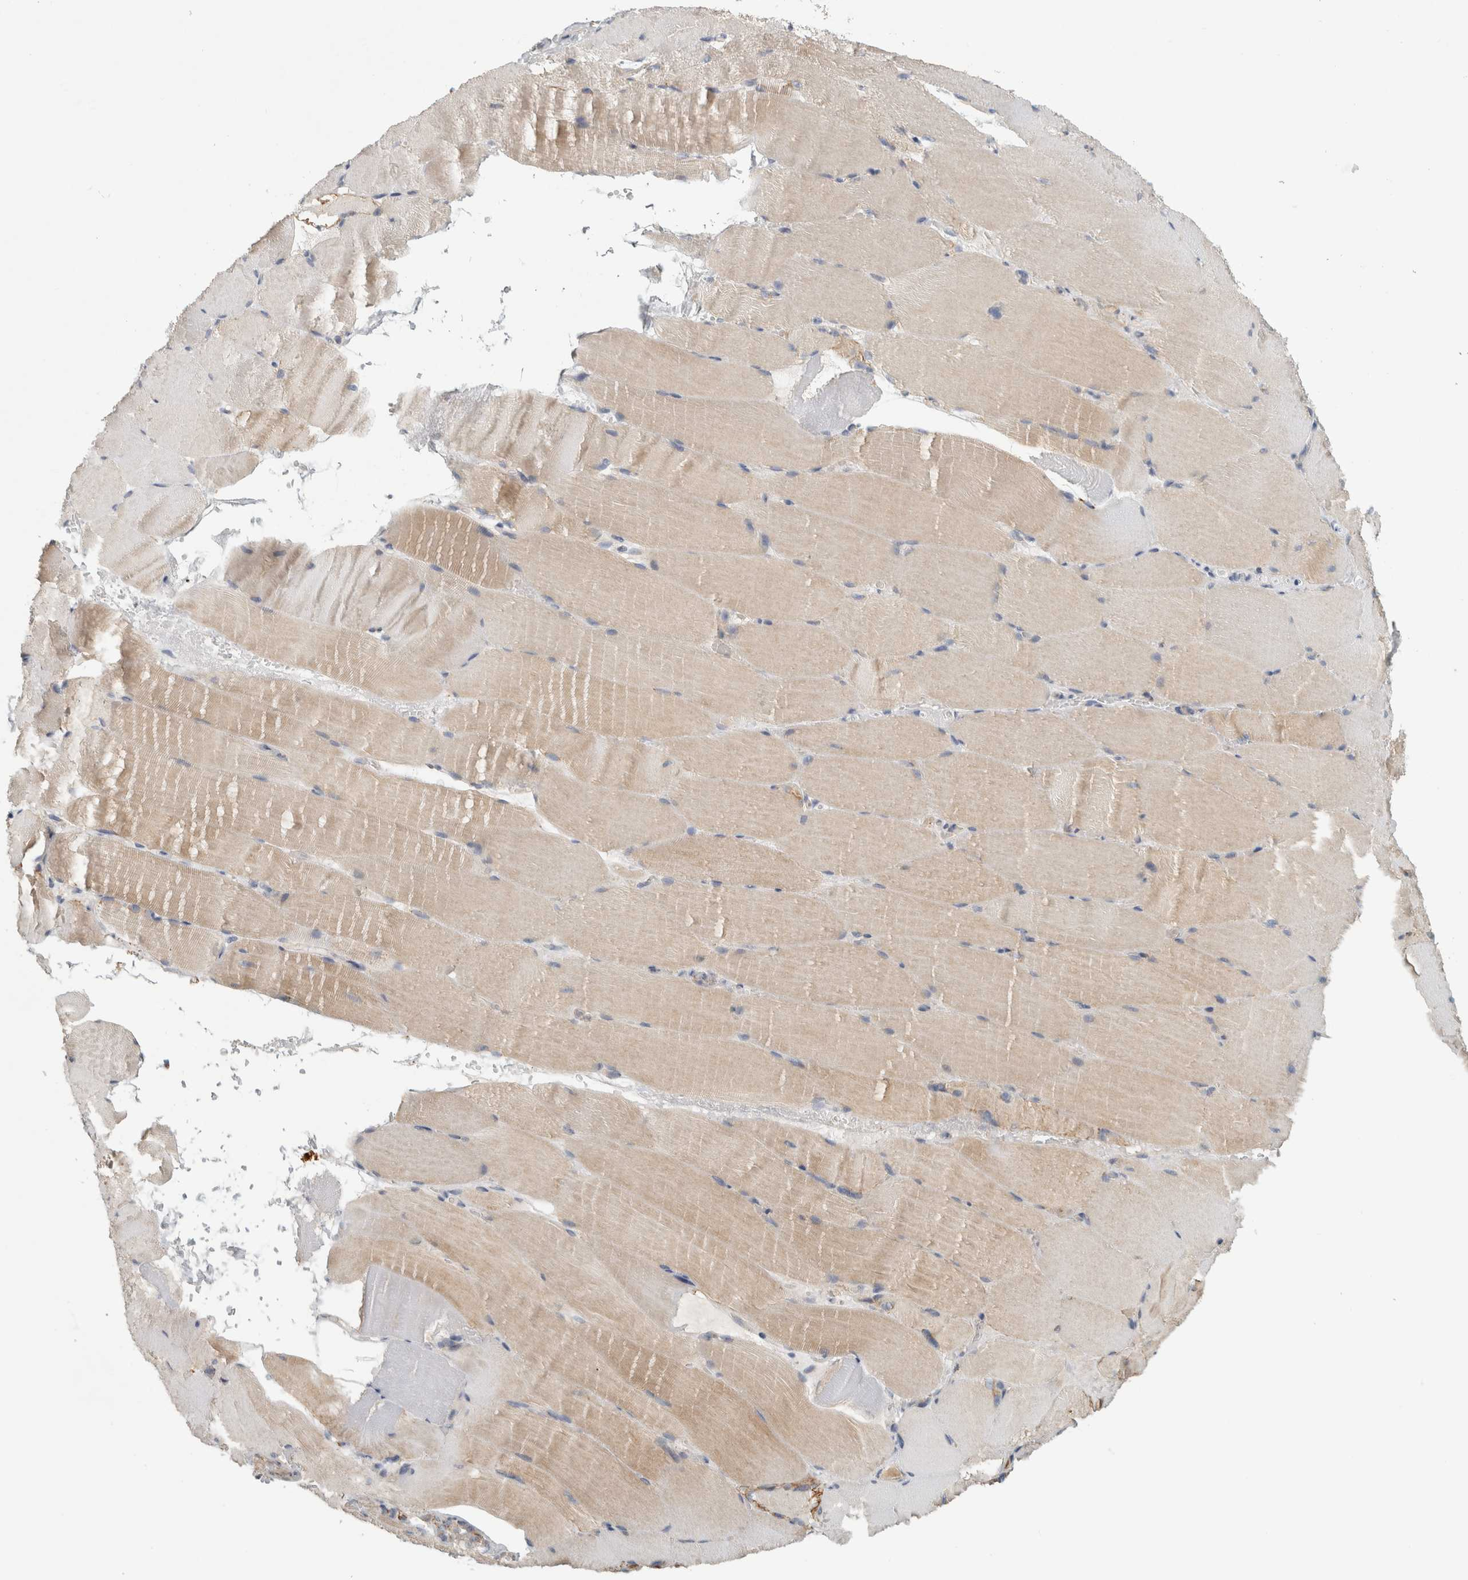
{"staining": {"intensity": "weak", "quantity": "25%-75%", "location": "cytoplasmic/membranous"}, "tissue": "skeletal muscle", "cell_type": "Myocytes", "image_type": "normal", "snomed": [{"axis": "morphology", "description": "Normal tissue, NOS"}, {"axis": "topography", "description": "Skeletal muscle"}, {"axis": "topography", "description": "Parathyroid gland"}], "caption": "Skeletal muscle stained for a protein shows weak cytoplasmic/membranous positivity in myocytes.", "gene": "ST8SIA1", "patient": {"sex": "female", "age": 37}}